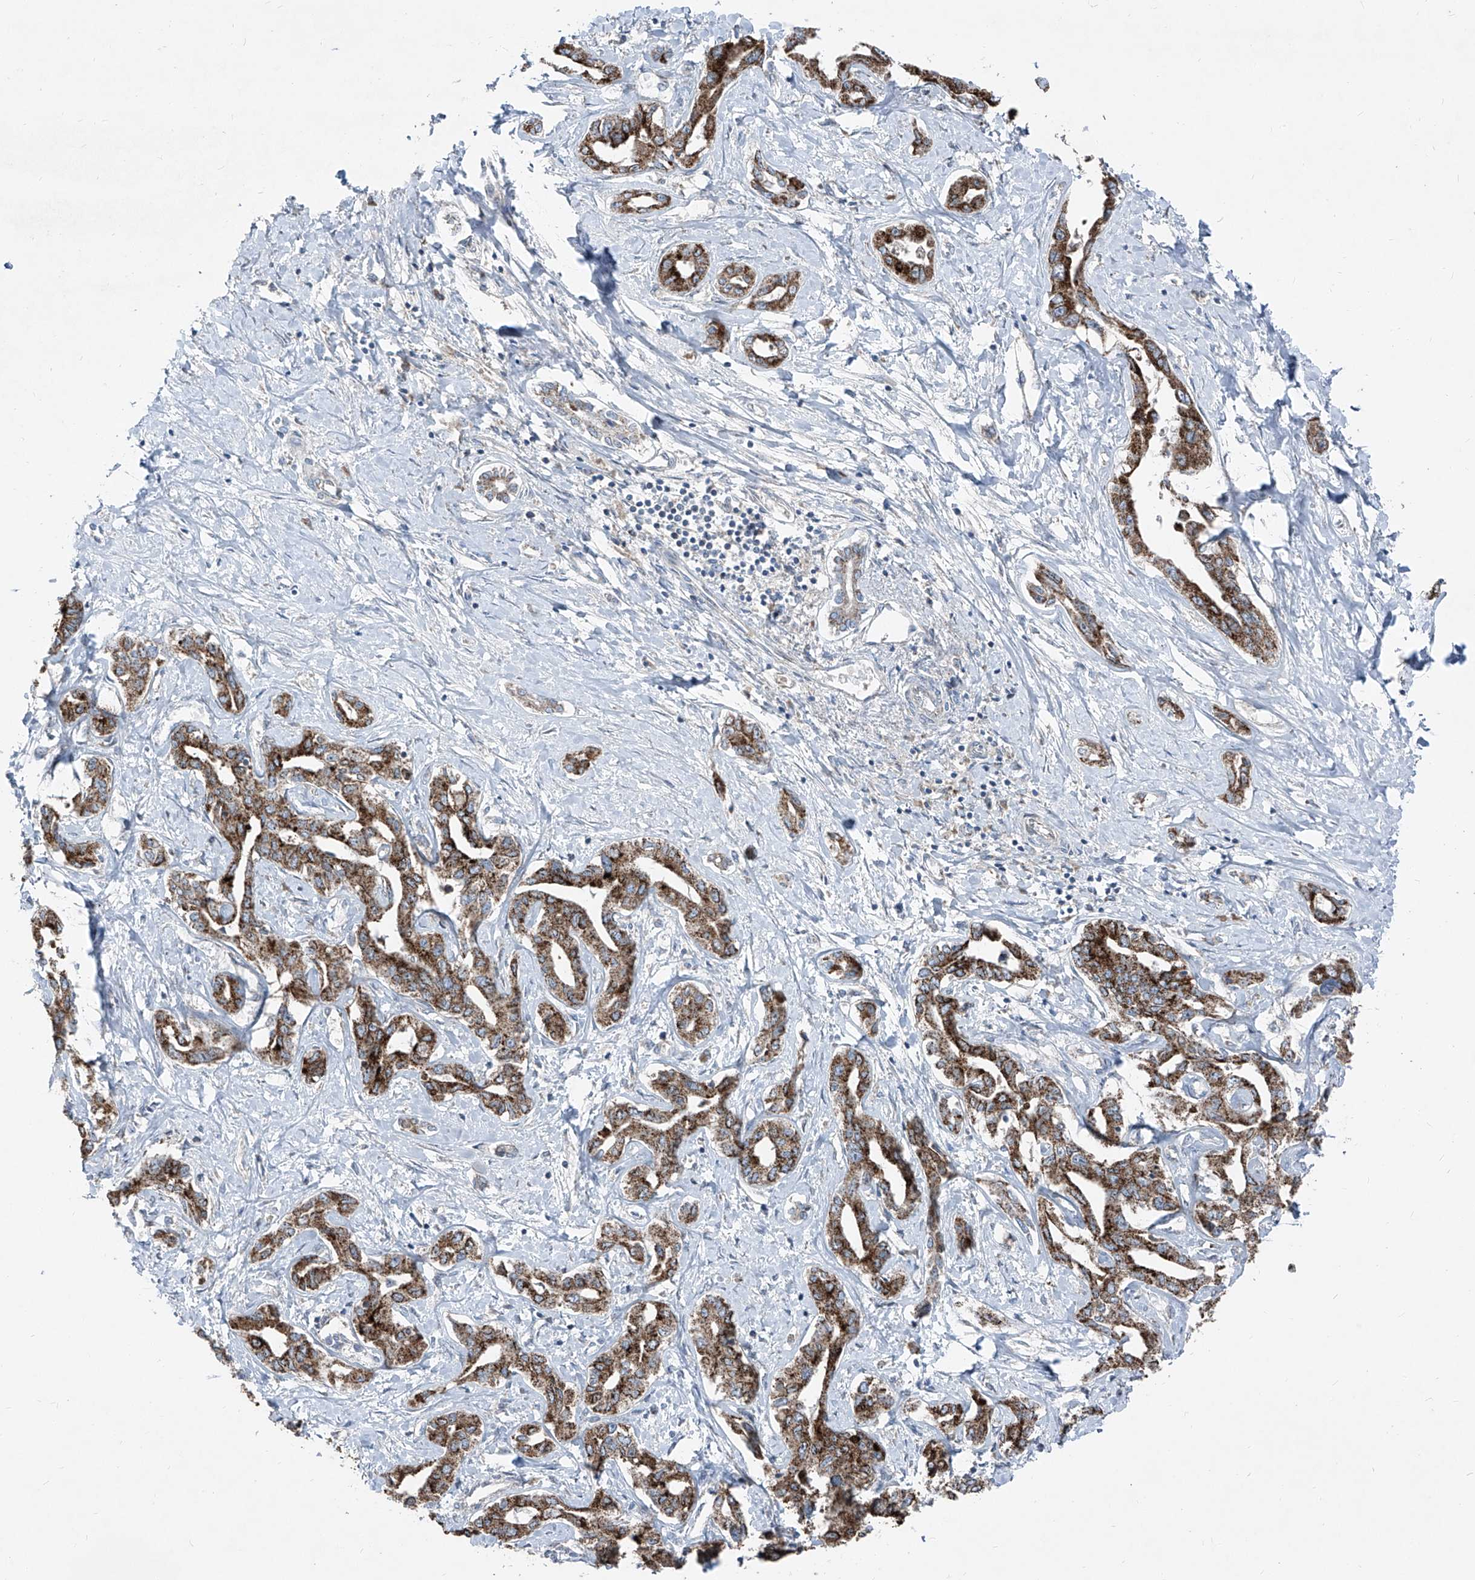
{"staining": {"intensity": "strong", "quantity": ">75%", "location": "cytoplasmic/membranous"}, "tissue": "liver cancer", "cell_type": "Tumor cells", "image_type": "cancer", "snomed": [{"axis": "morphology", "description": "Cholangiocarcinoma"}, {"axis": "topography", "description": "Liver"}], "caption": "IHC of human liver cholangiocarcinoma exhibits high levels of strong cytoplasmic/membranous expression in approximately >75% of tumor cells. (brown staining indicates protein expression, while blue staining denotes nuclei).", "gene": "ABCD3", "patient": {"sex": "male", "age": 59}}